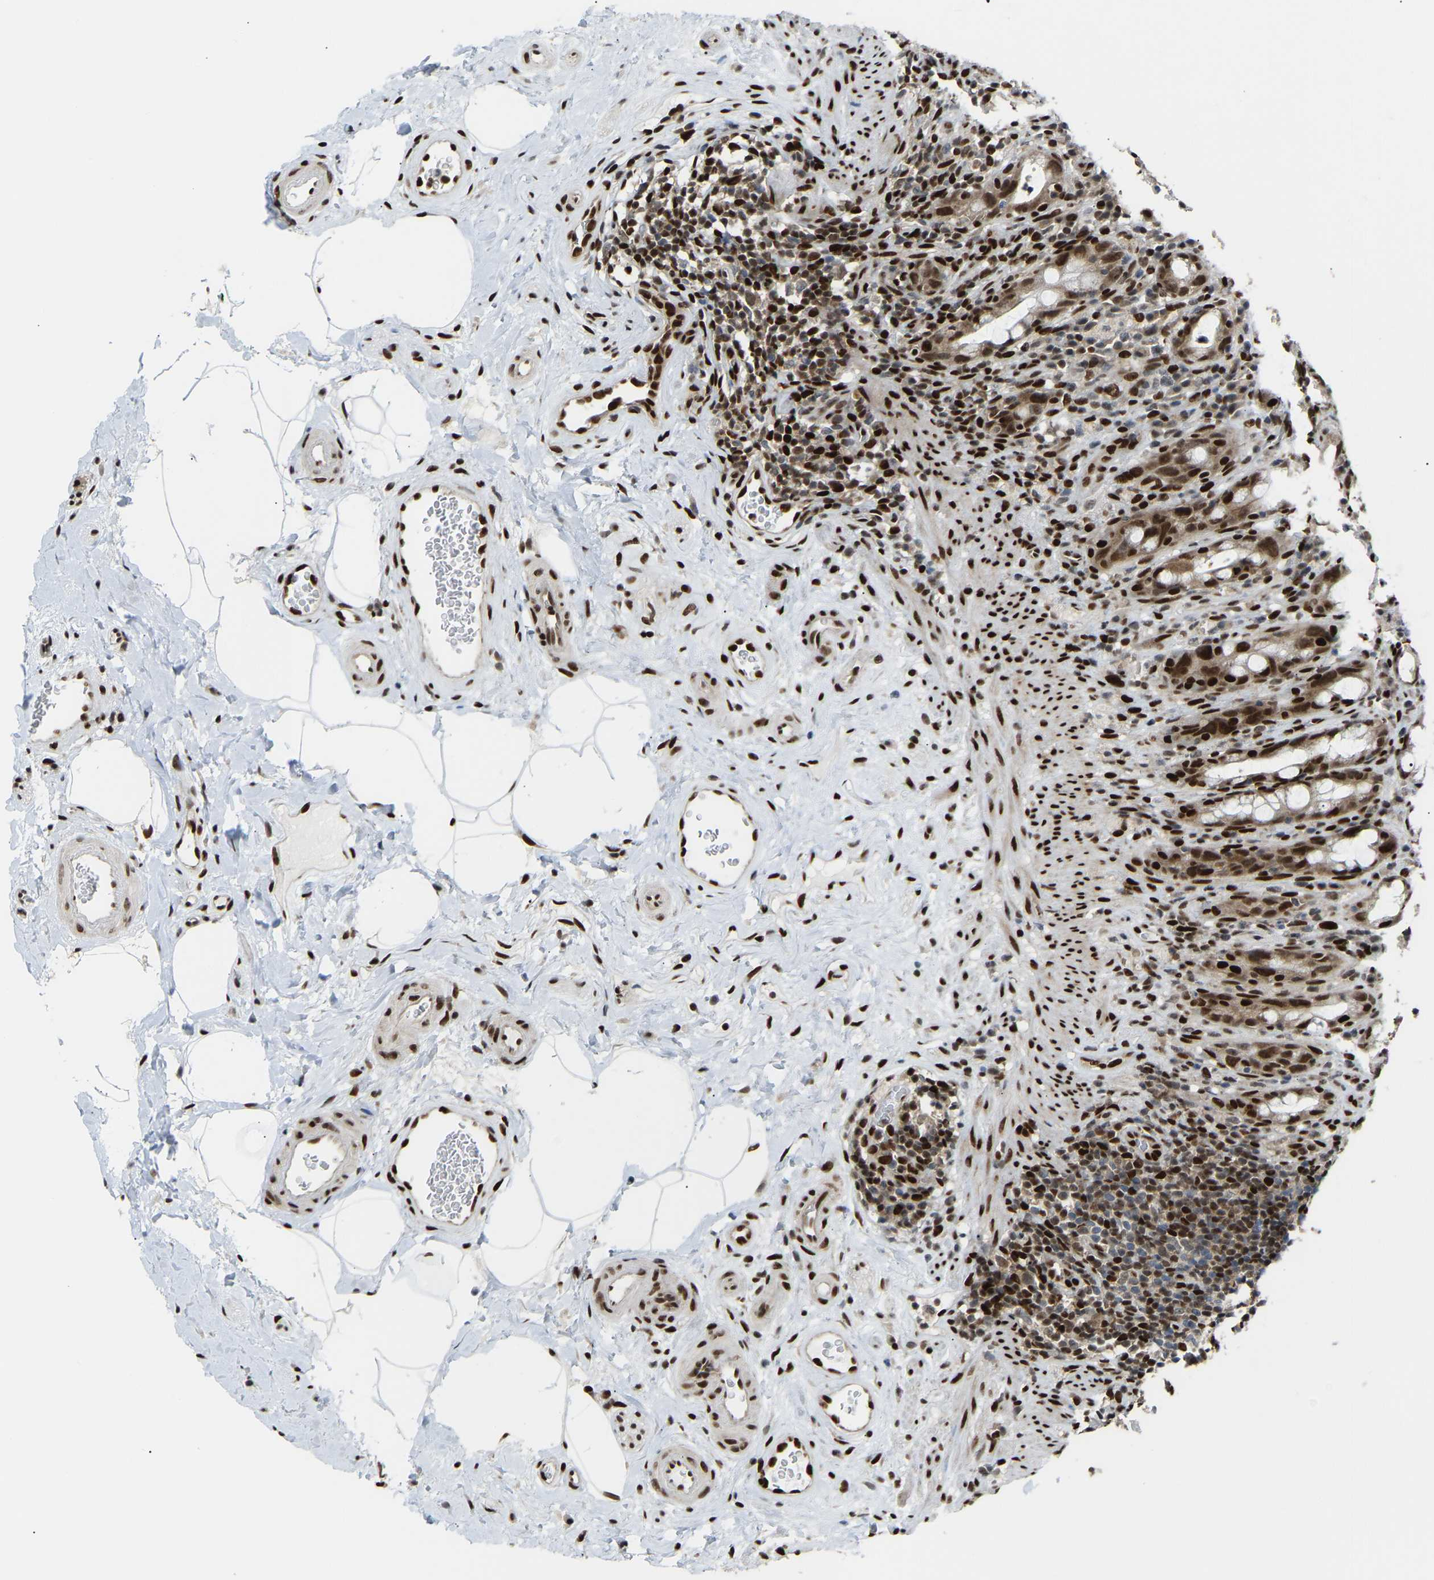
{"staining": {"intensity": "strong", "quantity": ">75%", "location": "nuclear"}, "tissue": "rectum", "cell_type": "Glandular cells", "image_type": "normal", "snomed": [{"axis": "morphology", "description": "Normal tissue, NOS"}, {"axis": "topography", "description": "Rectum"}], "caption": "A brown stain labels strong nuclear staining of a protein in glandular cells of benign rectum. (brown staining indicates protein expression, while blue staining denotes nuclei).", "gene": "SSBP2", "patient": {"sex": "male", "age": 44}}